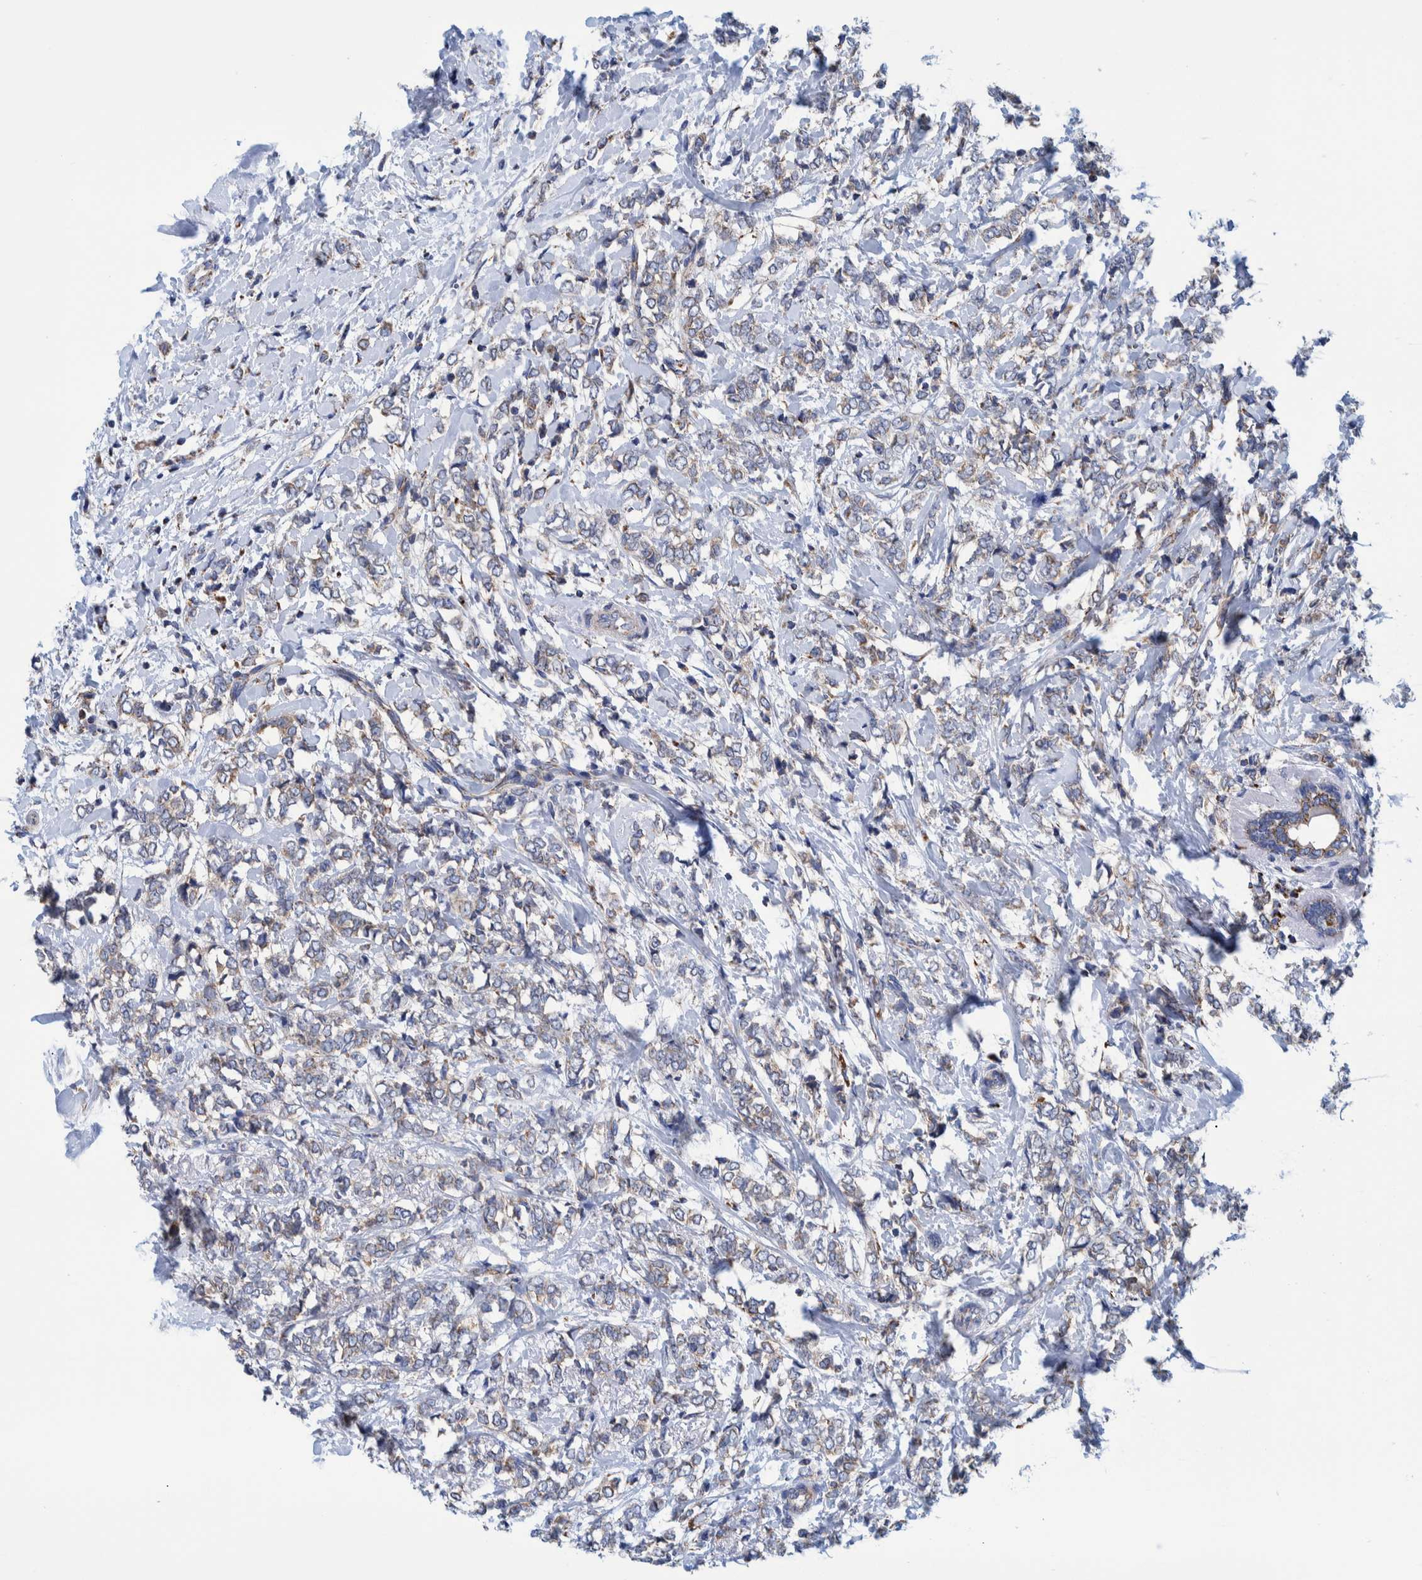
{"staining": {"intensity": "weak", "quantity": ">75%", "location": "cytoplasmic/membranous"}, "tissue": "breast cancer", "cell_type": "Tumor cells", "image_type": "cancer", "snomed": [{"axis": "morphology", "description": "Normal tissue, NOS"}, {"axis": "morphology", "description": "Lobular carcinoma"}, {"axis": "topography", "description": "Breast"}], "caption": "Breast cancer (lobular carcinoma) stained for a protein (brown) reveals weak cytoplasmic/membranous positive positivity in approximately >75% of tumor cells.", "gene": "BZW2", "patient": {"sex": "female", "age": 47}}